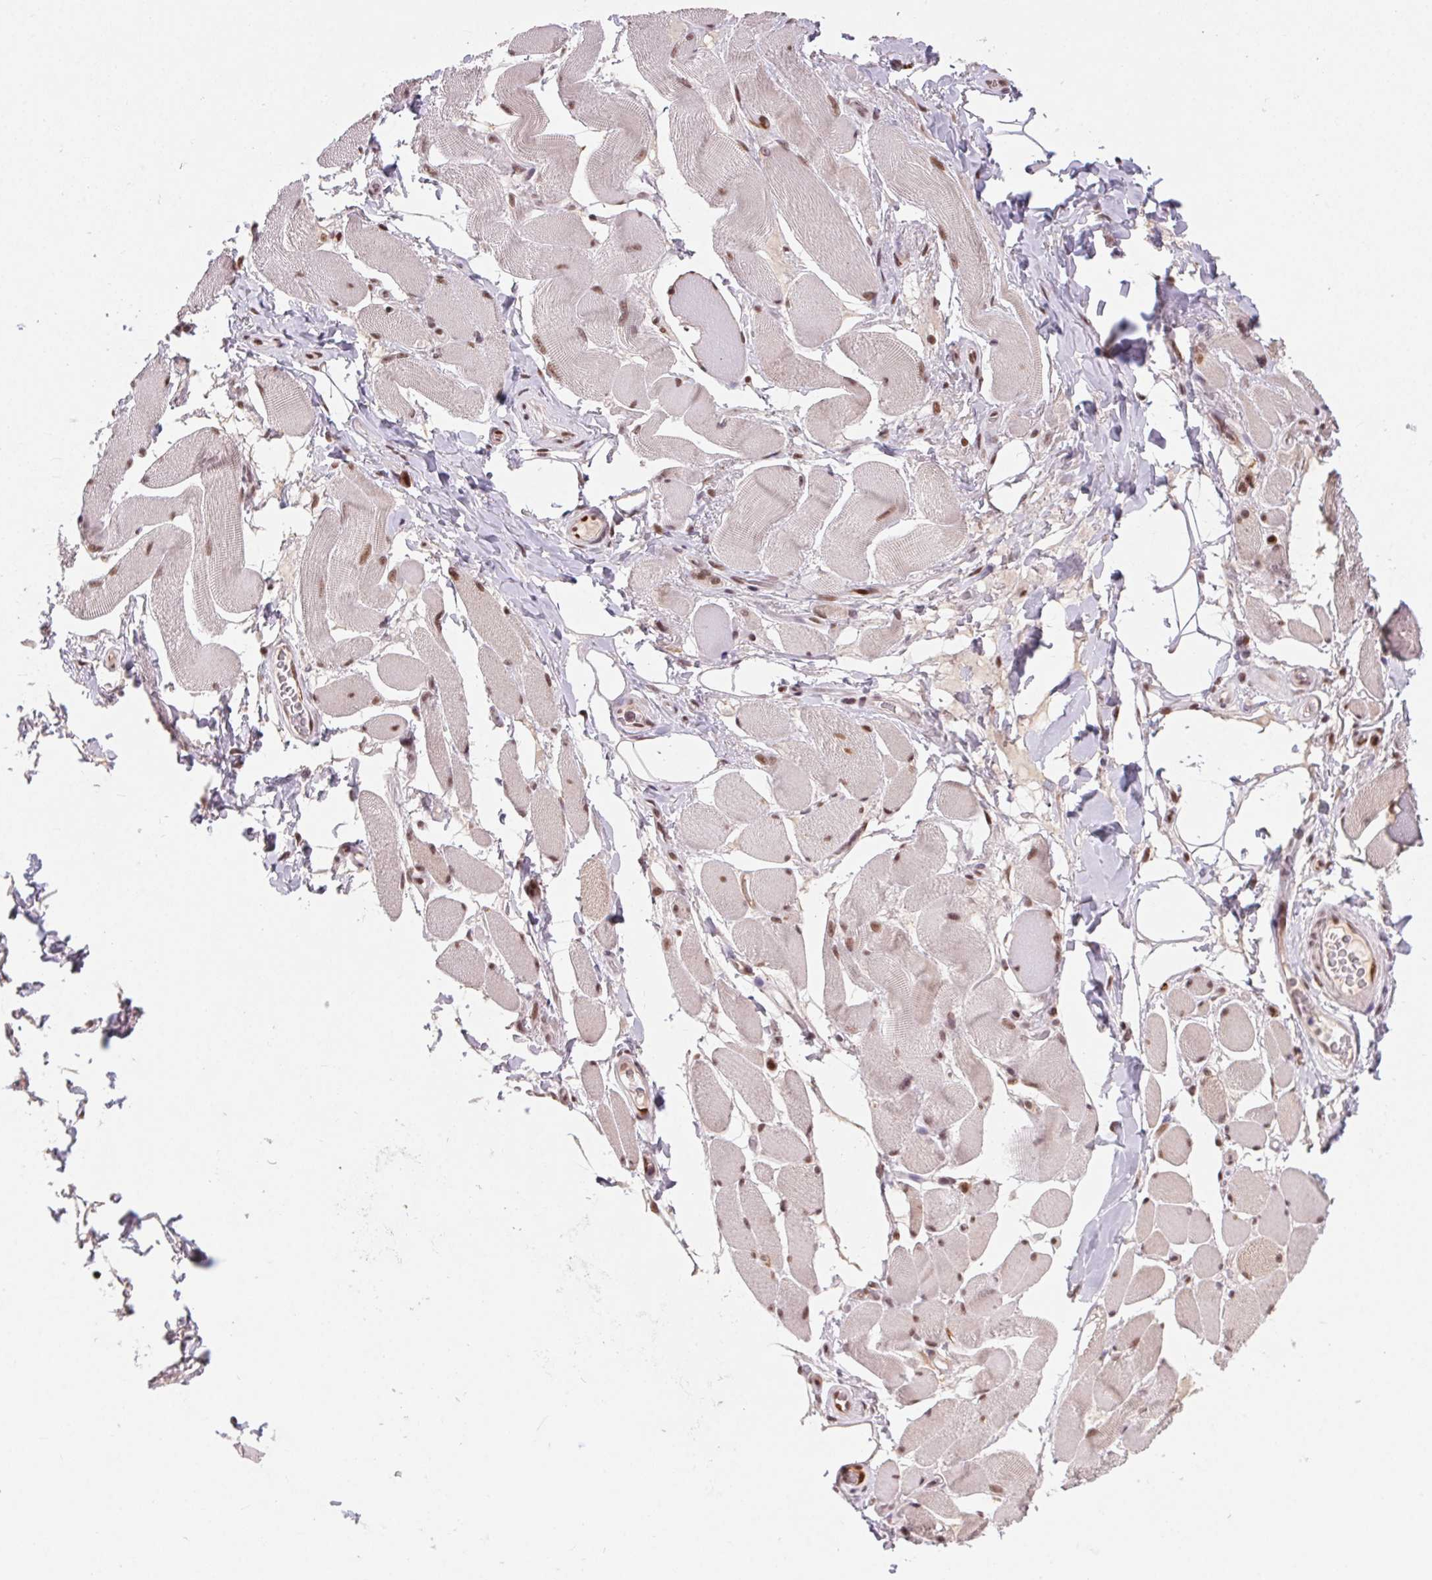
{"staining": {"intensity": "moderate", "quantity": ">75%", "location": "nuclear"}, "tissue": "skeletal muscle", "cell_type": "Myocytes", "image_type": "normal", "snomed": [{"axis": "morphology", "description": "Normal tissue, NOS"}, {"axis": "topography", "description": "Skeletal muscle"}, {"axis": "topography", "description": "Anal"}, {"axis": "topography", "description": "Peripheral nerve tissue"}], "caption": "This is an image of IHC staining of unremarkable skeletal muscle, which shows moderate staining in the nuclear of myocytes.", "gene": "CD2BP2", "patient": {"sex": "male", "age": 53}}